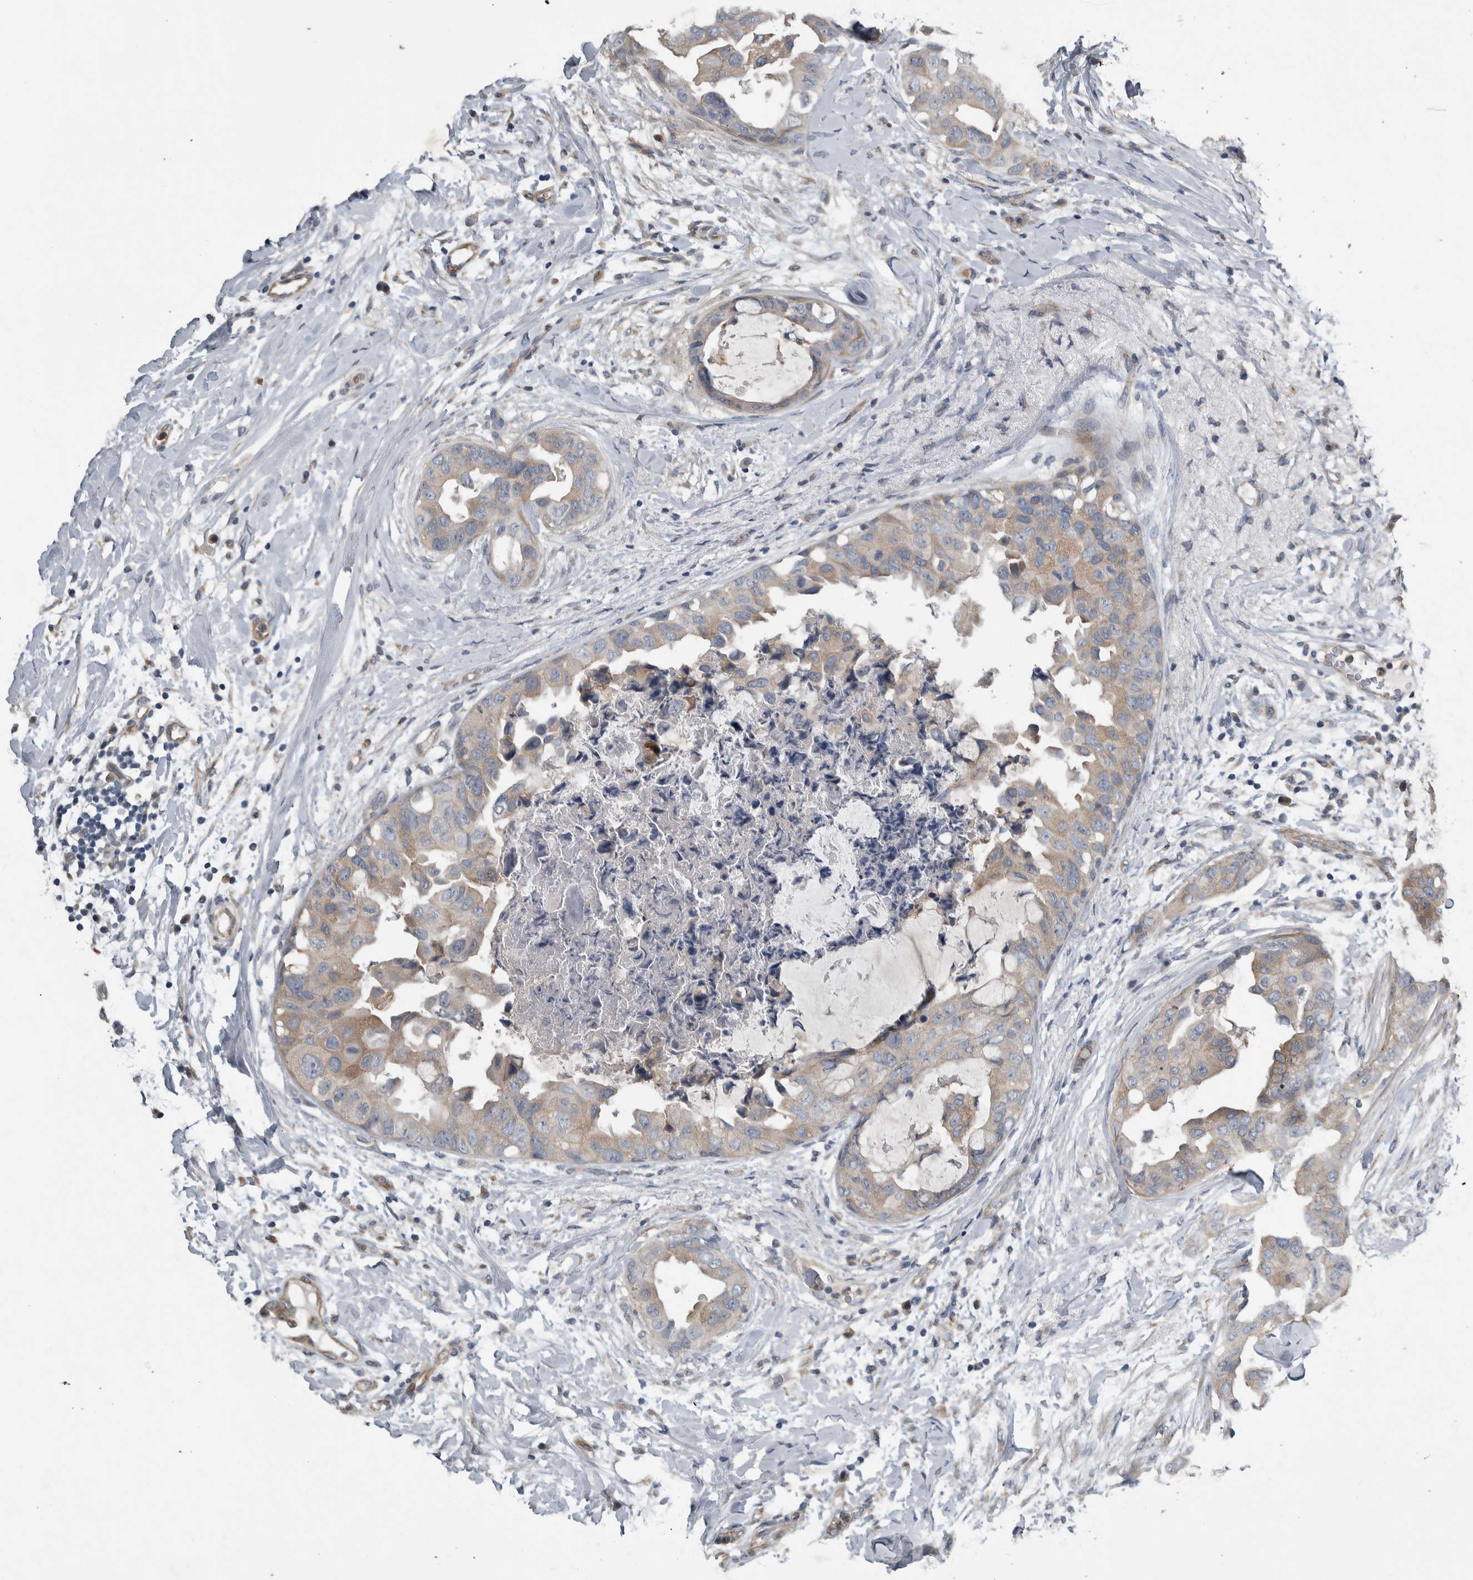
{"staining": {"intensity": "weak", "quantity": "25%-75%", "location": "cytoplasmic/membranous"}, "tissue": "breast cancer", "cell_type": "Tumor cells", "image_type": "cancer", "snomed": [{"axis": "morphology", "description": "Duct carcinoma"}, {"axis": "topography", "description": "Breast"}], "caption": "Immunohistochemical staining of invasive ductal carcinoma (breast) shows low levels of weak cytoplasmic/membranous positivity in about 25%-75% of tumor cells. (Stains: DAB (3,3'-diaminobenzidine) in brown, nuclei in blue, Microscopy: brightfield microscopy at high magnification).", "gene": "NT5C2", "patient": {"sex": "female", "age": 40}}